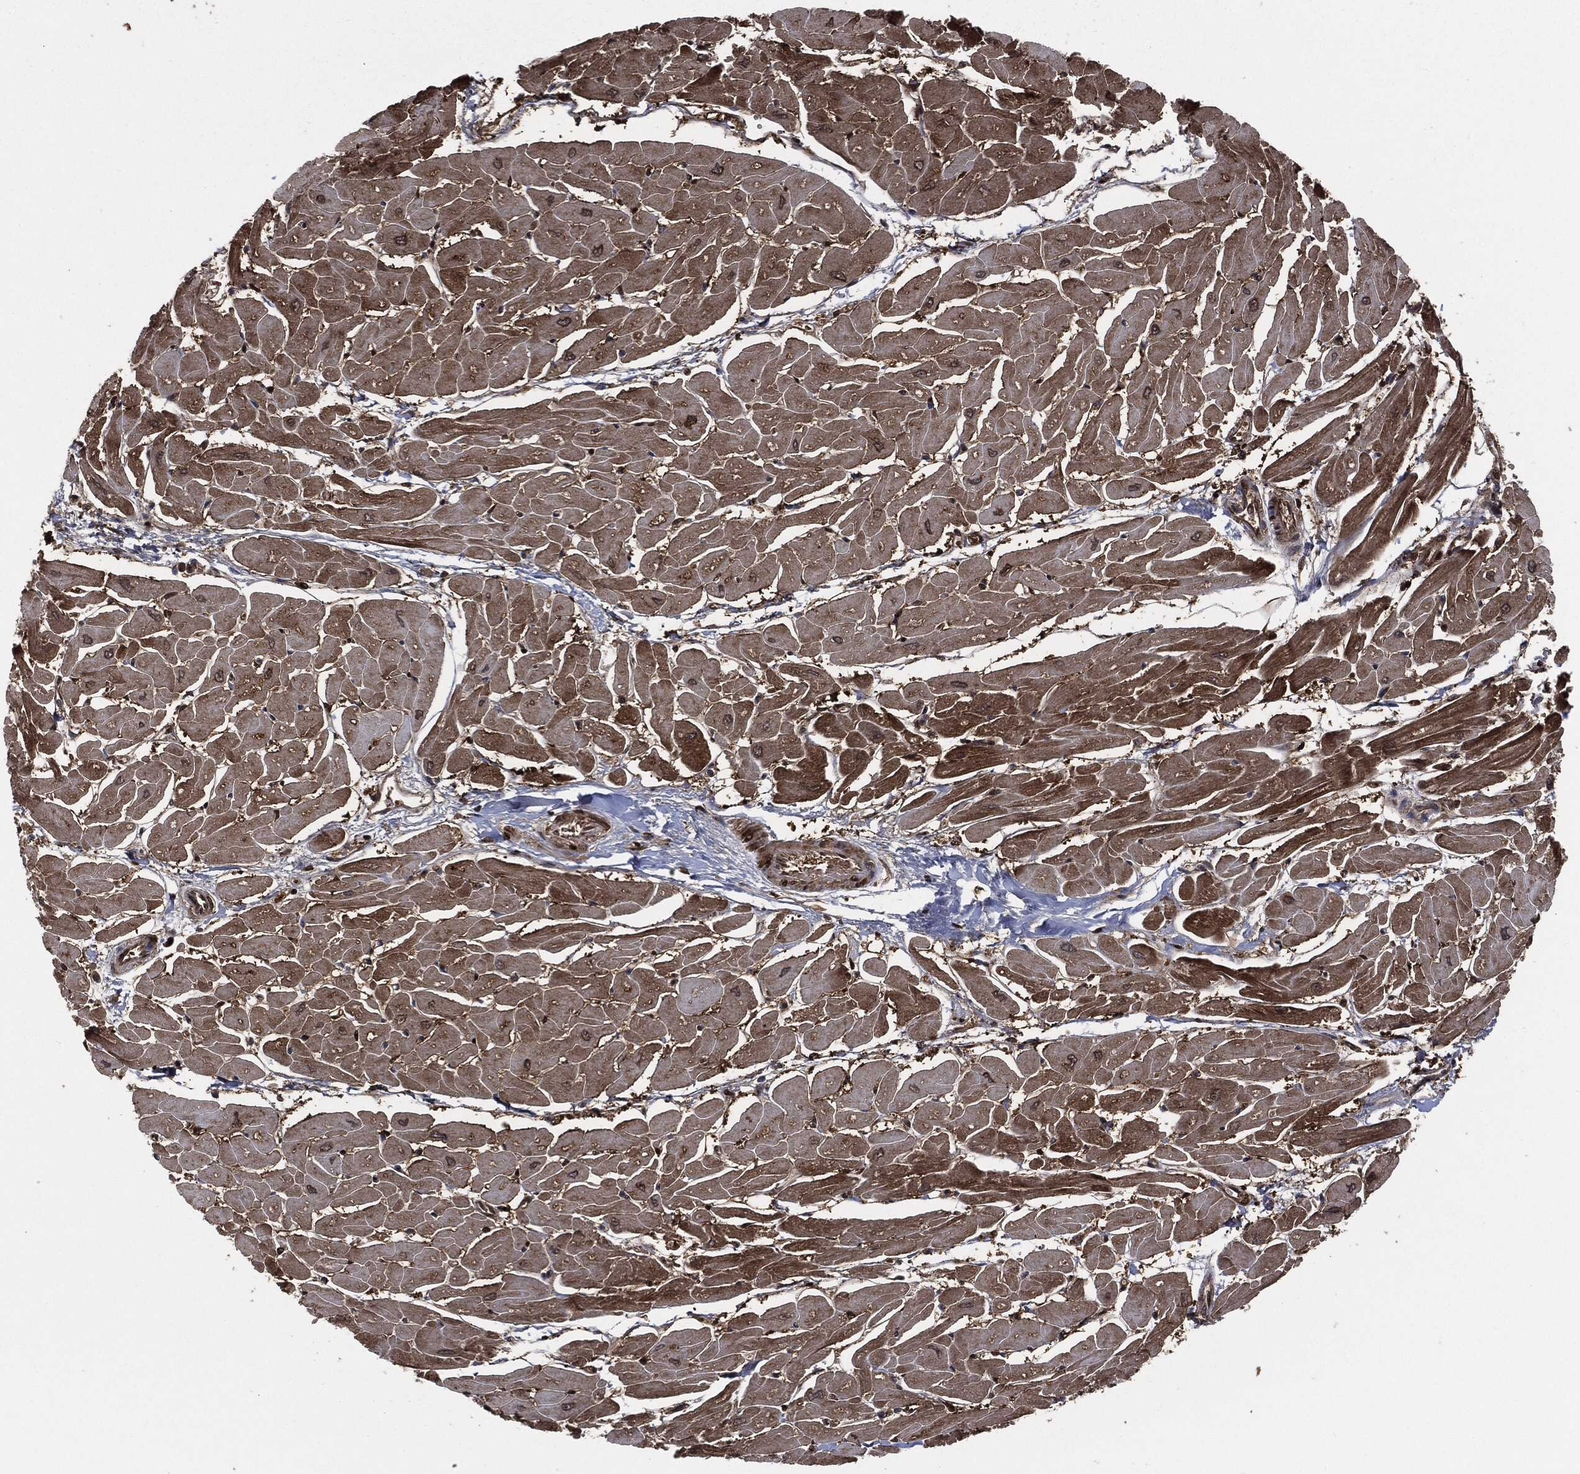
{"staining": {"intensity": "strong", "quantity": "25%-75%", "location": "cytoplasmic/membranous,nuclear"}, "tissue": "heart muscle", "cell_type": "Cardiomyocytes", "image_type": "normal", "snomed": [{"axis": "morphology", "description": "Normal tissue, NOS"}, {"axis": "topography", "description": "Heart"}], "caption": "Heart muscle stained with IHC demonstrates strong cytoplasmic/membranous,nuclear staining in about 25%-75% of cardiomyocytes. Nuclei are stained in blue.", "gene": "DCTN1", "patient": {"sex": "male", "age": 57}}